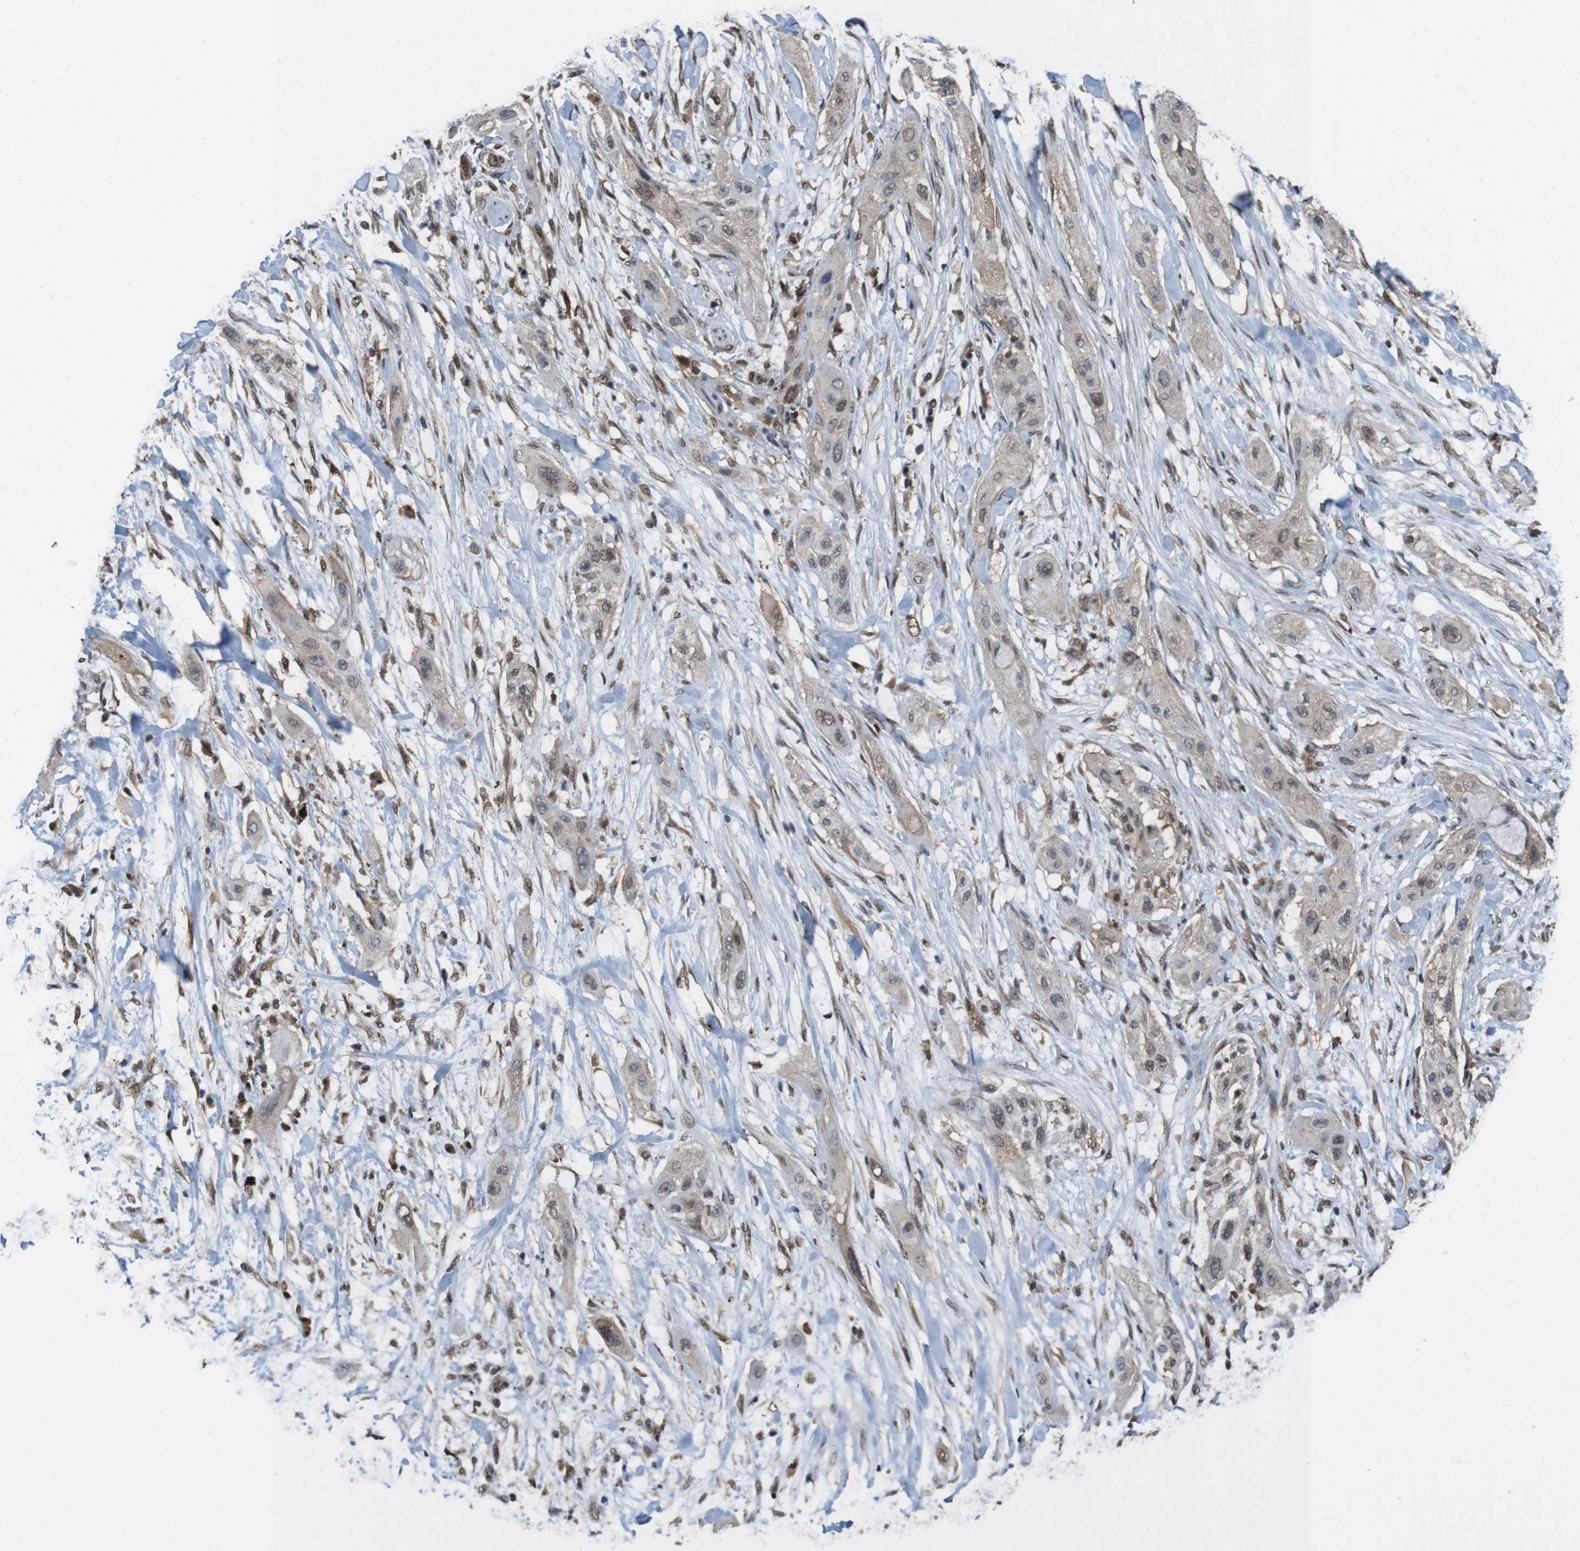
{"staining": {"intensity": "weak", "quantity": "<25%", "location": "cytoplasmic/membranous"}, "tissue": "lung cancer", "cell_type": "Tumor cells", "image_type": "cancer", "snomed": [{"axis": "morphology", "description": "Squamous cell carcinoma, NOS"}, {"axis": "topography", "description": "Lung"}], "caption": "Lung cancer (squamous cell carcinoma) was stained to show a protein in brown. There is no significant positivity in tumor cells.", "gene": "YWHAG", "patient": {"sex": "female", "age": 47}}